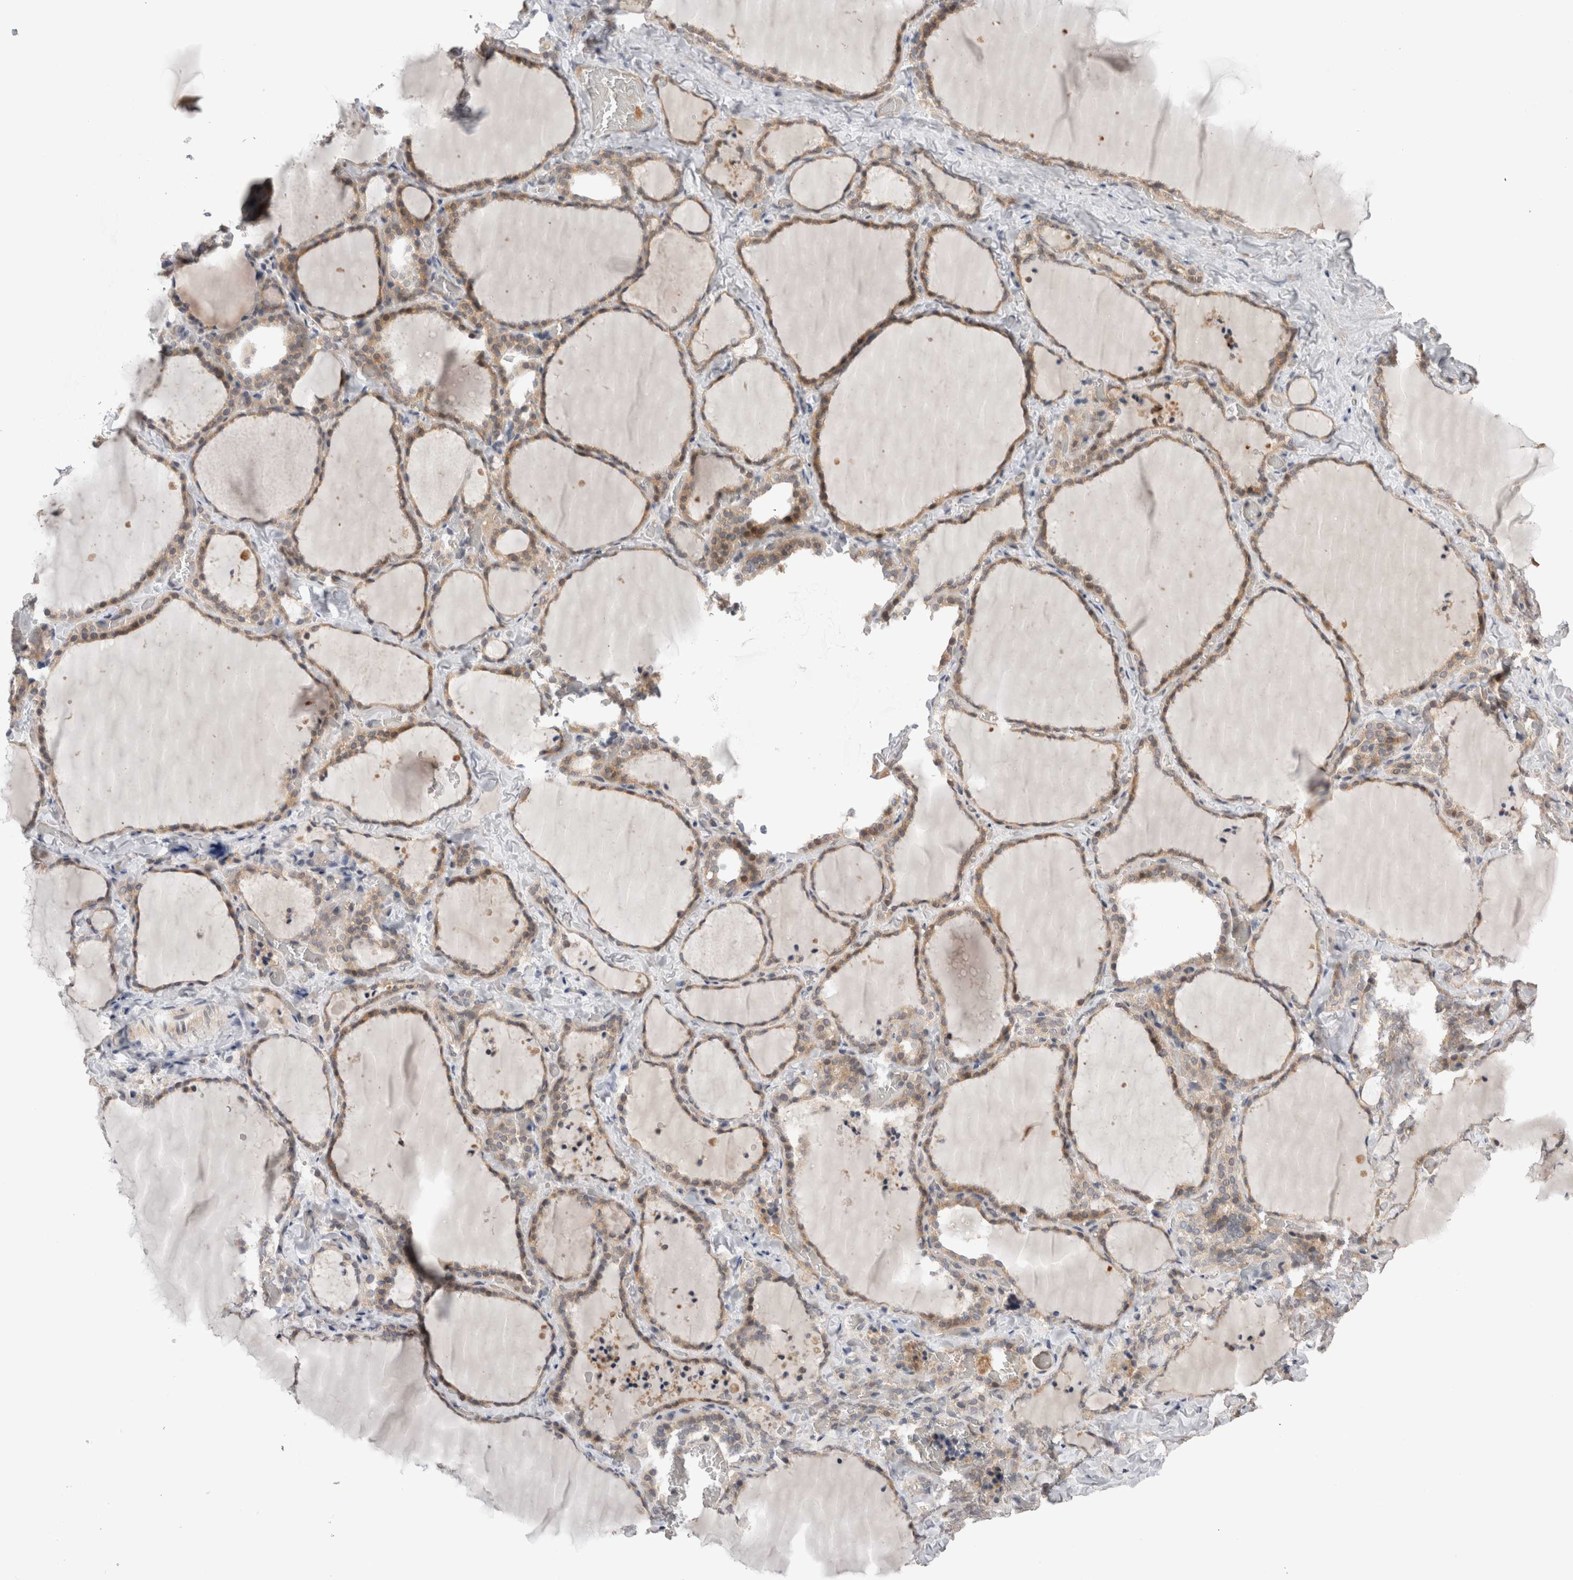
{"staining": {"intensity": "moderate", "quantity": ">75%", "location": "cytoplasmic/membranous"}, "tissue": "thyroid gland", "cell_type": "Glandular cells", "image_type": "normal", "snomed": [{"axis": "morphology", "description": "Normal tissue, NOS"}, {"axis": "topography", "description": "Thyroid gland"}], "caption": "Glandular cells exhibit medium levels of moderate cytoplasmic/membranous positivity in approximately >75% of cells in benign thyroid gland.", "gene": "CRYBG1", "patient": {"sex": "female", "age": 22}}